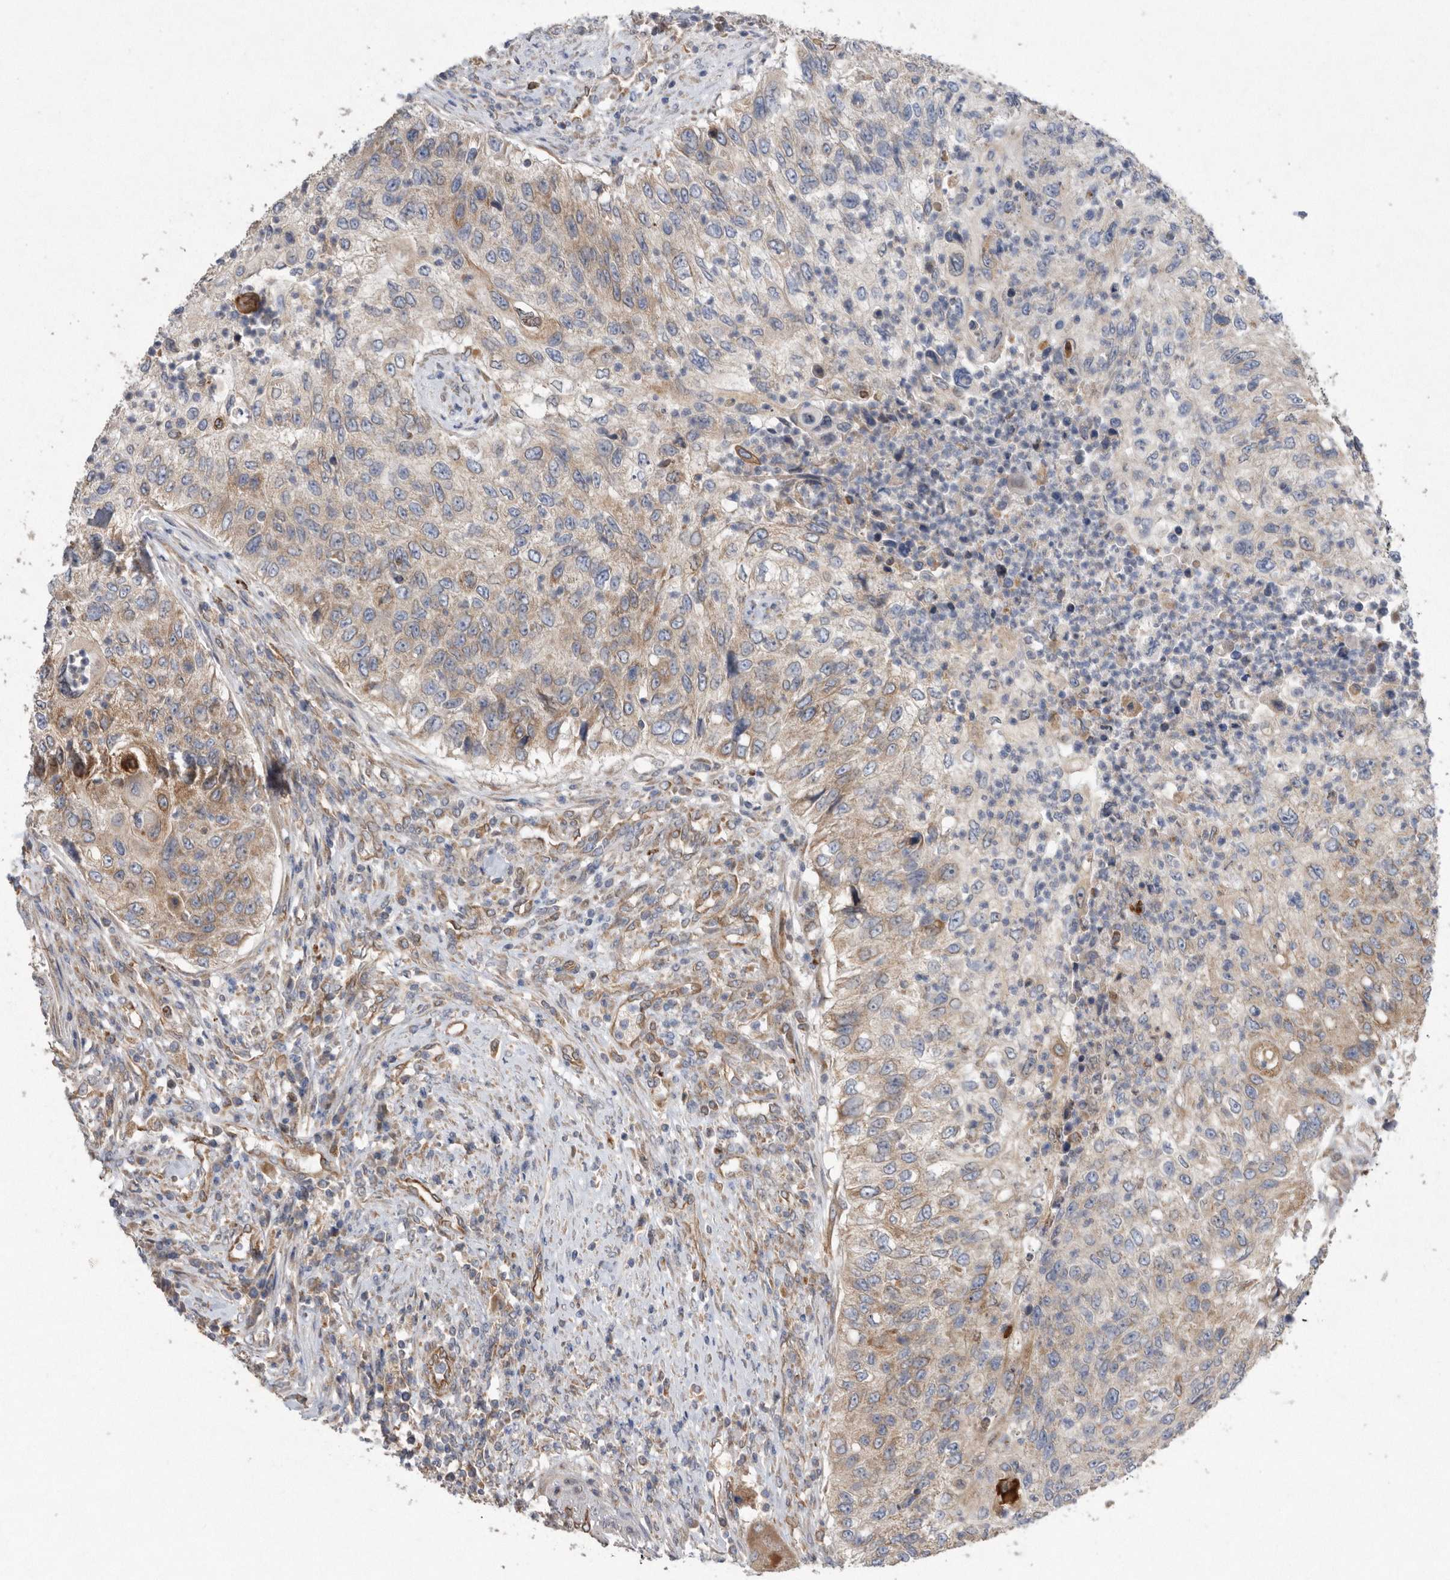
{"staining": {"intensity": "moderate", "quantity": "25%-75%", "location": "cytoplasmic/membranous"}, "tissue": "urothelial cancer", "cell_type": "Tumor cells", "image_type": "cancer", "snomed": [{"axis": "morphology", "description": "Urothelial carcinoma, High grade"}, {"axis": "topography", "description": "Urinary bladder"}], "caption": "High-grade urothelial carcinoma stained with a protein marker displays moderate staining in tumor cells.", "gene": "PON2", "patient": {"sex": "female", "age": 60}}